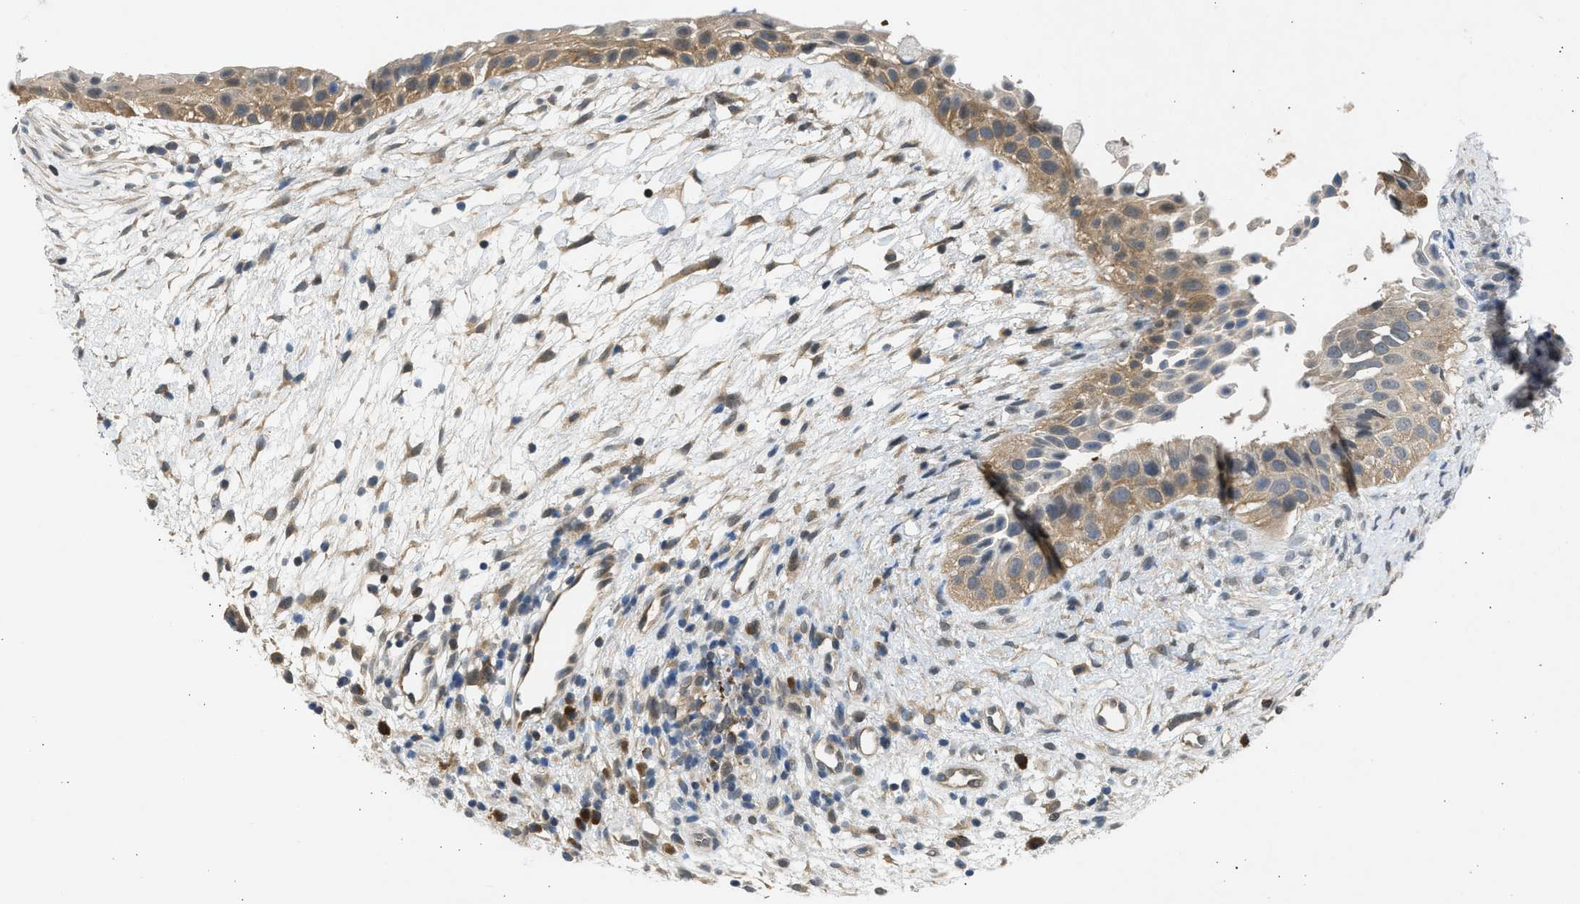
{"staining": {"intensity": "moderate", "quantity": ">75%", "location": "cytoplasmic/membranous"}, "tissue": "nasopharynx", "cell_type": "Respiratory epithelial cells", "image_type": "normal", "snomed": [{"axis": "morphology", "description": "Normal tissue, NOS"}, {"axis": "topography", "description": "Nasopharynx"}], "caption": "Immunohistochemical staining of normal nasopharynx displays moderate cytoplasmic/membranous protein expression in about >75% of respiratory epithelial cells. (Brightfield microscopy of DAB IHC at high magnification).", "gene": "MAPK7", "patient": {"sex": "male", "age": 22}}